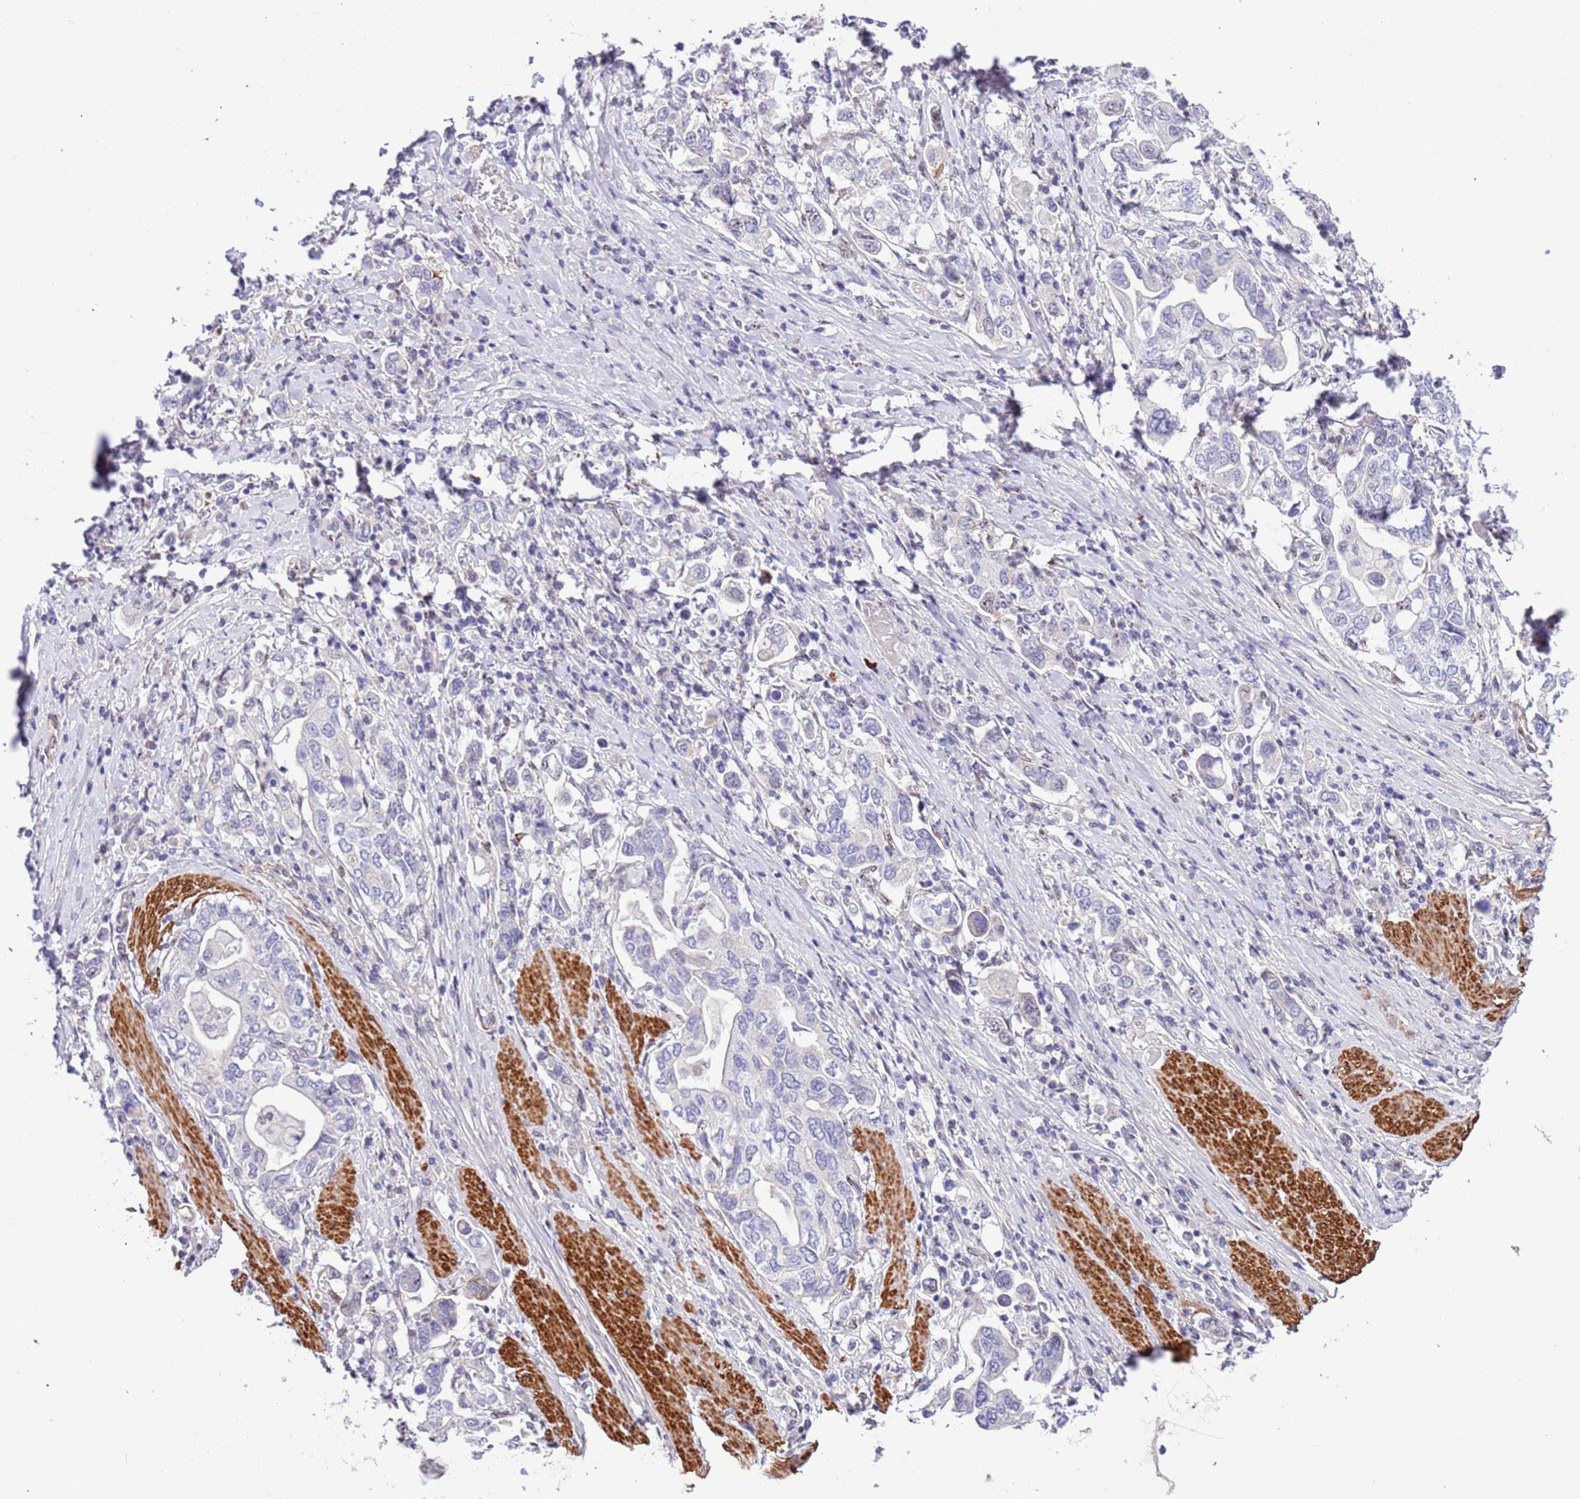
{"staining": {"intensity": "negative", "quantity": "none", "location": "none"}, "tissue": "stomach cancer", "cell_type": "Tumor cells", "image_type": "cancer", "snomed": [{"axis": "morphology", "description": "Adenocarcinoma, NOS"}, {"axis": "topography", "description": "Stomach, upper"}, {"axis": "topography", "description": "Stomach"}], "caption": "Stomach adenocarcinoma stained for a protein using IHC displays no staining tumor cells.", "gene": "PLEKHH1", "patient": {"sex": "male", "age": 62}}